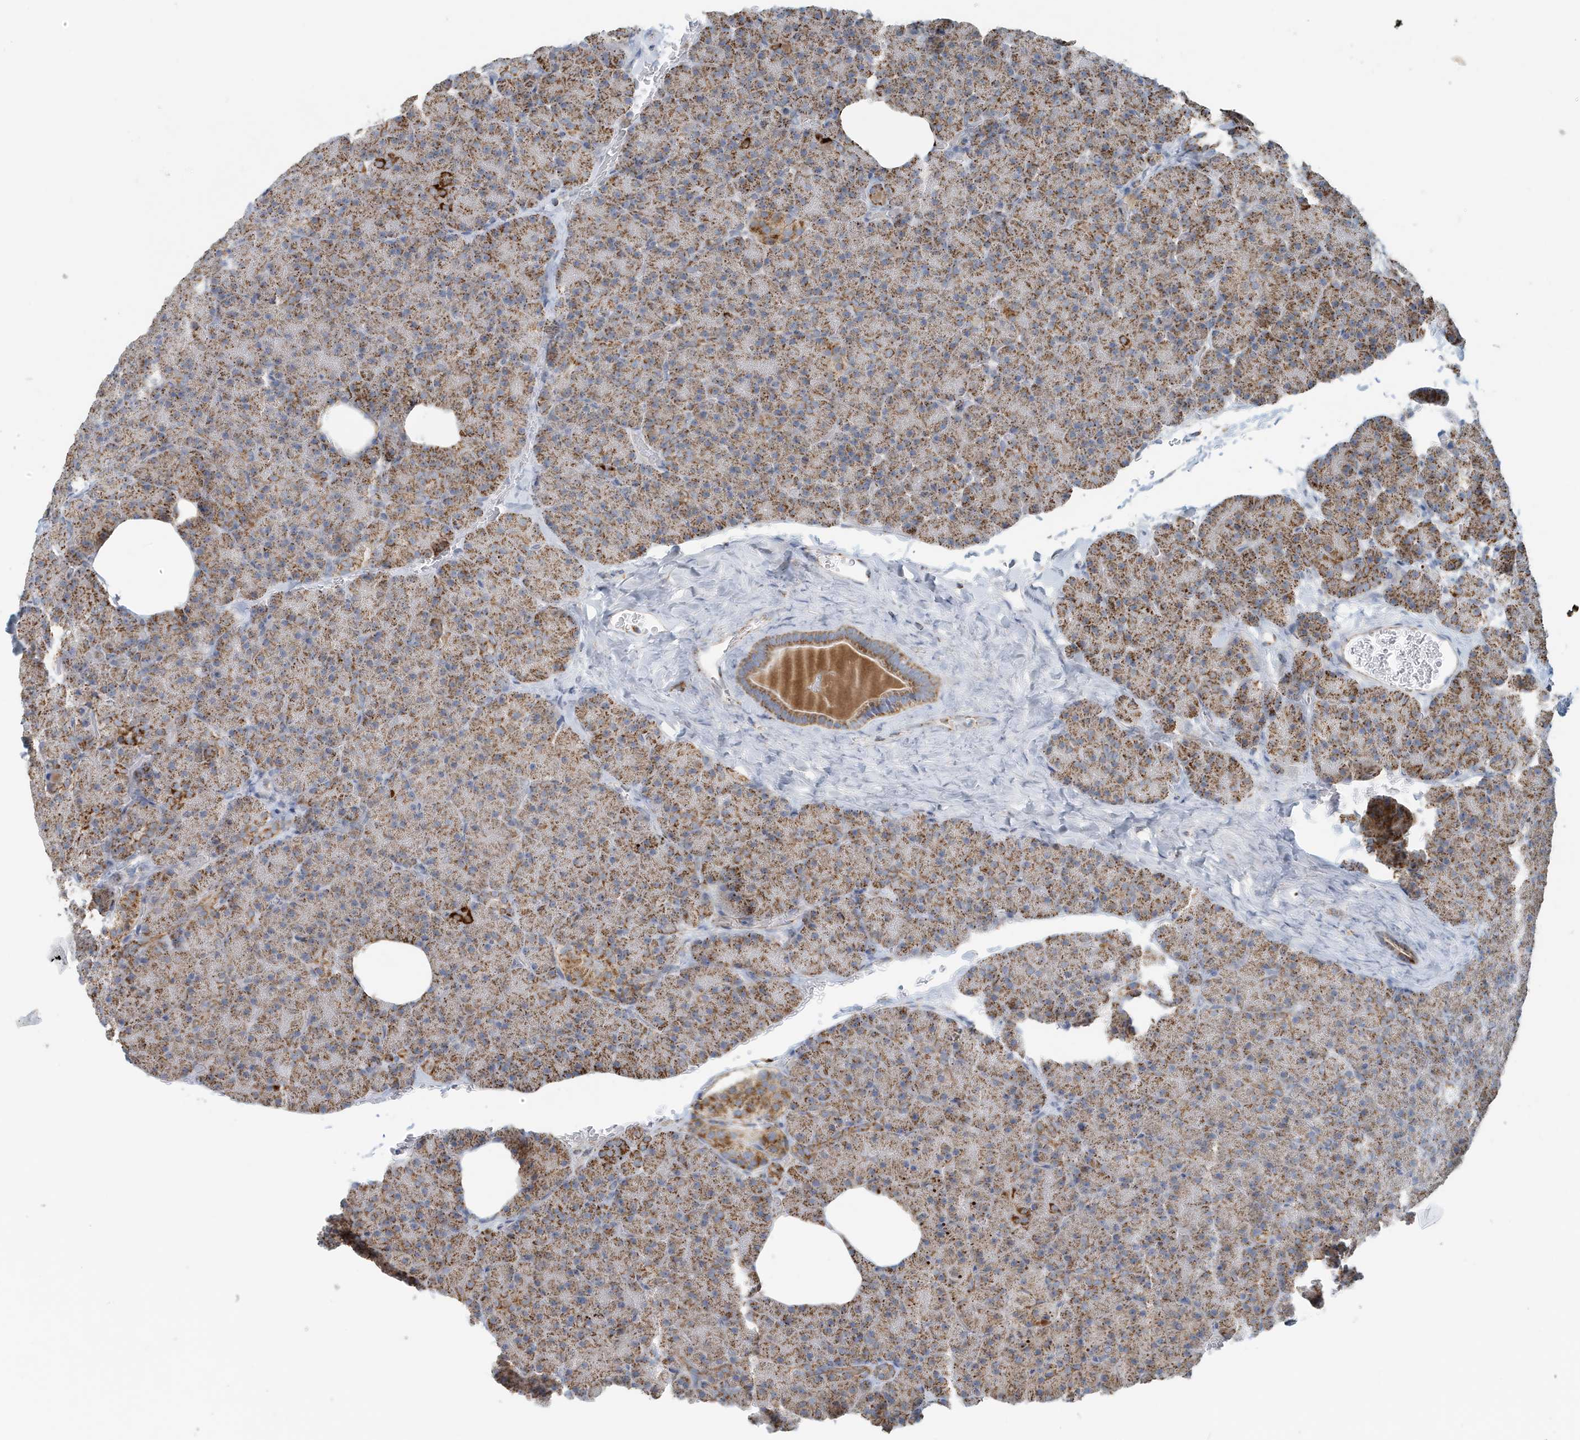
{"staining": {"intensity": "moderate", "quantity": ">75%", "location": "cytoplasmic/membranous"}, "tissue": "pancreas", "cell_type": "Exocrine glandular cells", "image_type": "normal", "snomed": [{"axis": "morphology", "description": "Normal tissue, NOS"}, {"axis": "morphology", "description": "Carcinoid, malignant, NOS"}, {"axis": "topography", "description": "Pancreas"}], "caption": "Immunohistochemical staining of benign human pancreas reveals medium levels of moderate cytoplasmic/membranous staining in approximately >75% of exocrine glandular cells. The protein is shown in brown color, while the nuclei are stained blue.", "gene": "MAN1A1", "patient": {"sex": "female", "age": 35}}